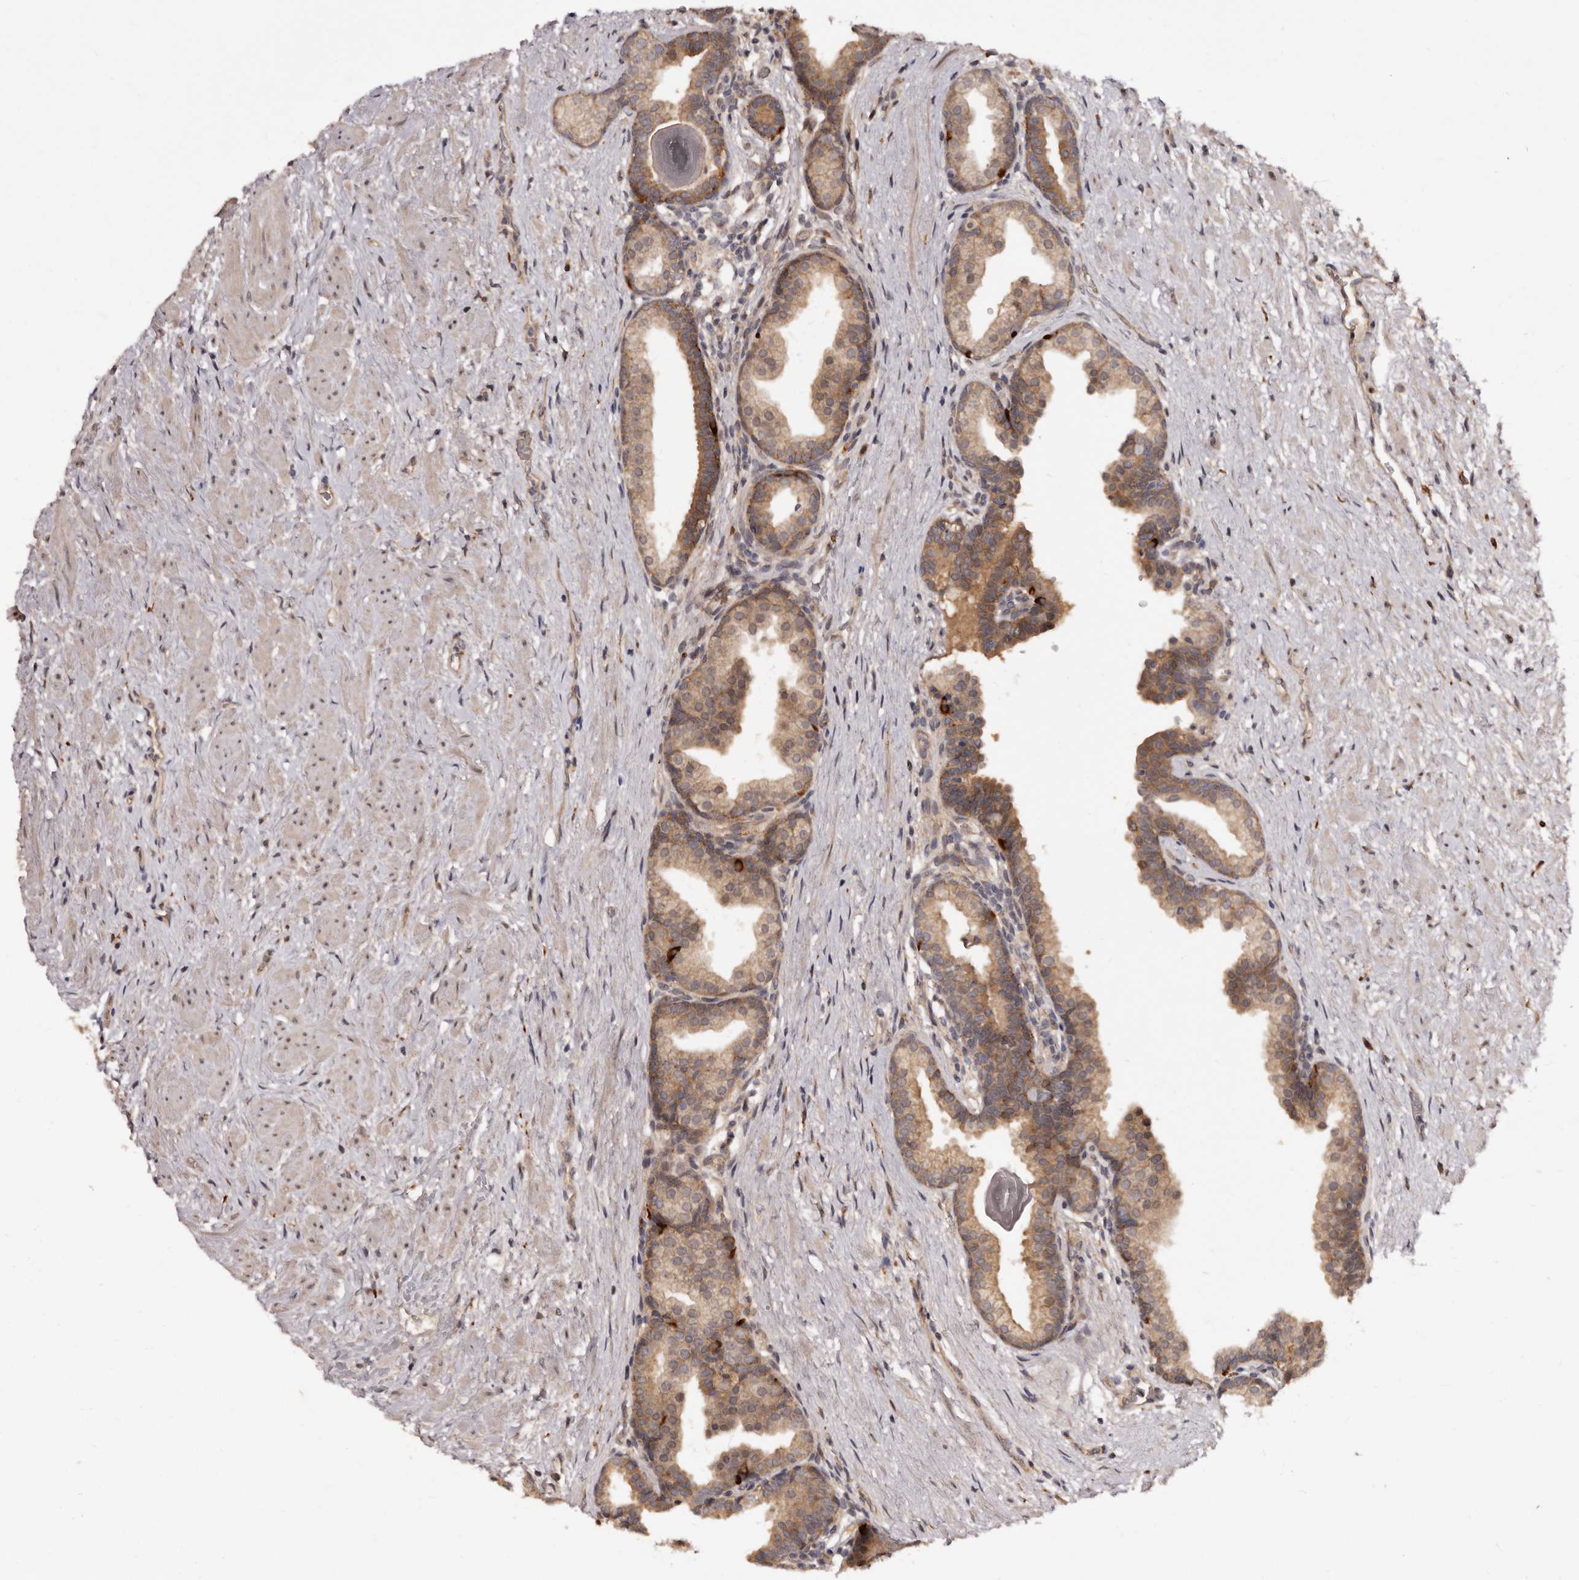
{"staining": {"intensity": "moderate", "quantity": ">75%", "location": "cytoplasmic/membranous"}, "tissue": "prostate", "cell_type": "Glandular cells", "image_type": "normal", "snomed": [{"axis": "morphology", "description": "Normal tissue, NOS"}, {"axis": "topography", "description": "Prostate"}], "caption": "Immunohistochemical staining of benign prostate displays moderate cytoplasmic/membranous protein expression in about >75% of glandular cells. (Stains: DAB (3,3'-diaminobenzidine) in brown, nuclei in blue, Microscopy: brightfield microscopy at high magnification).", "gene": "INAVA", "patient": {"sex": "male", "age": 48}}